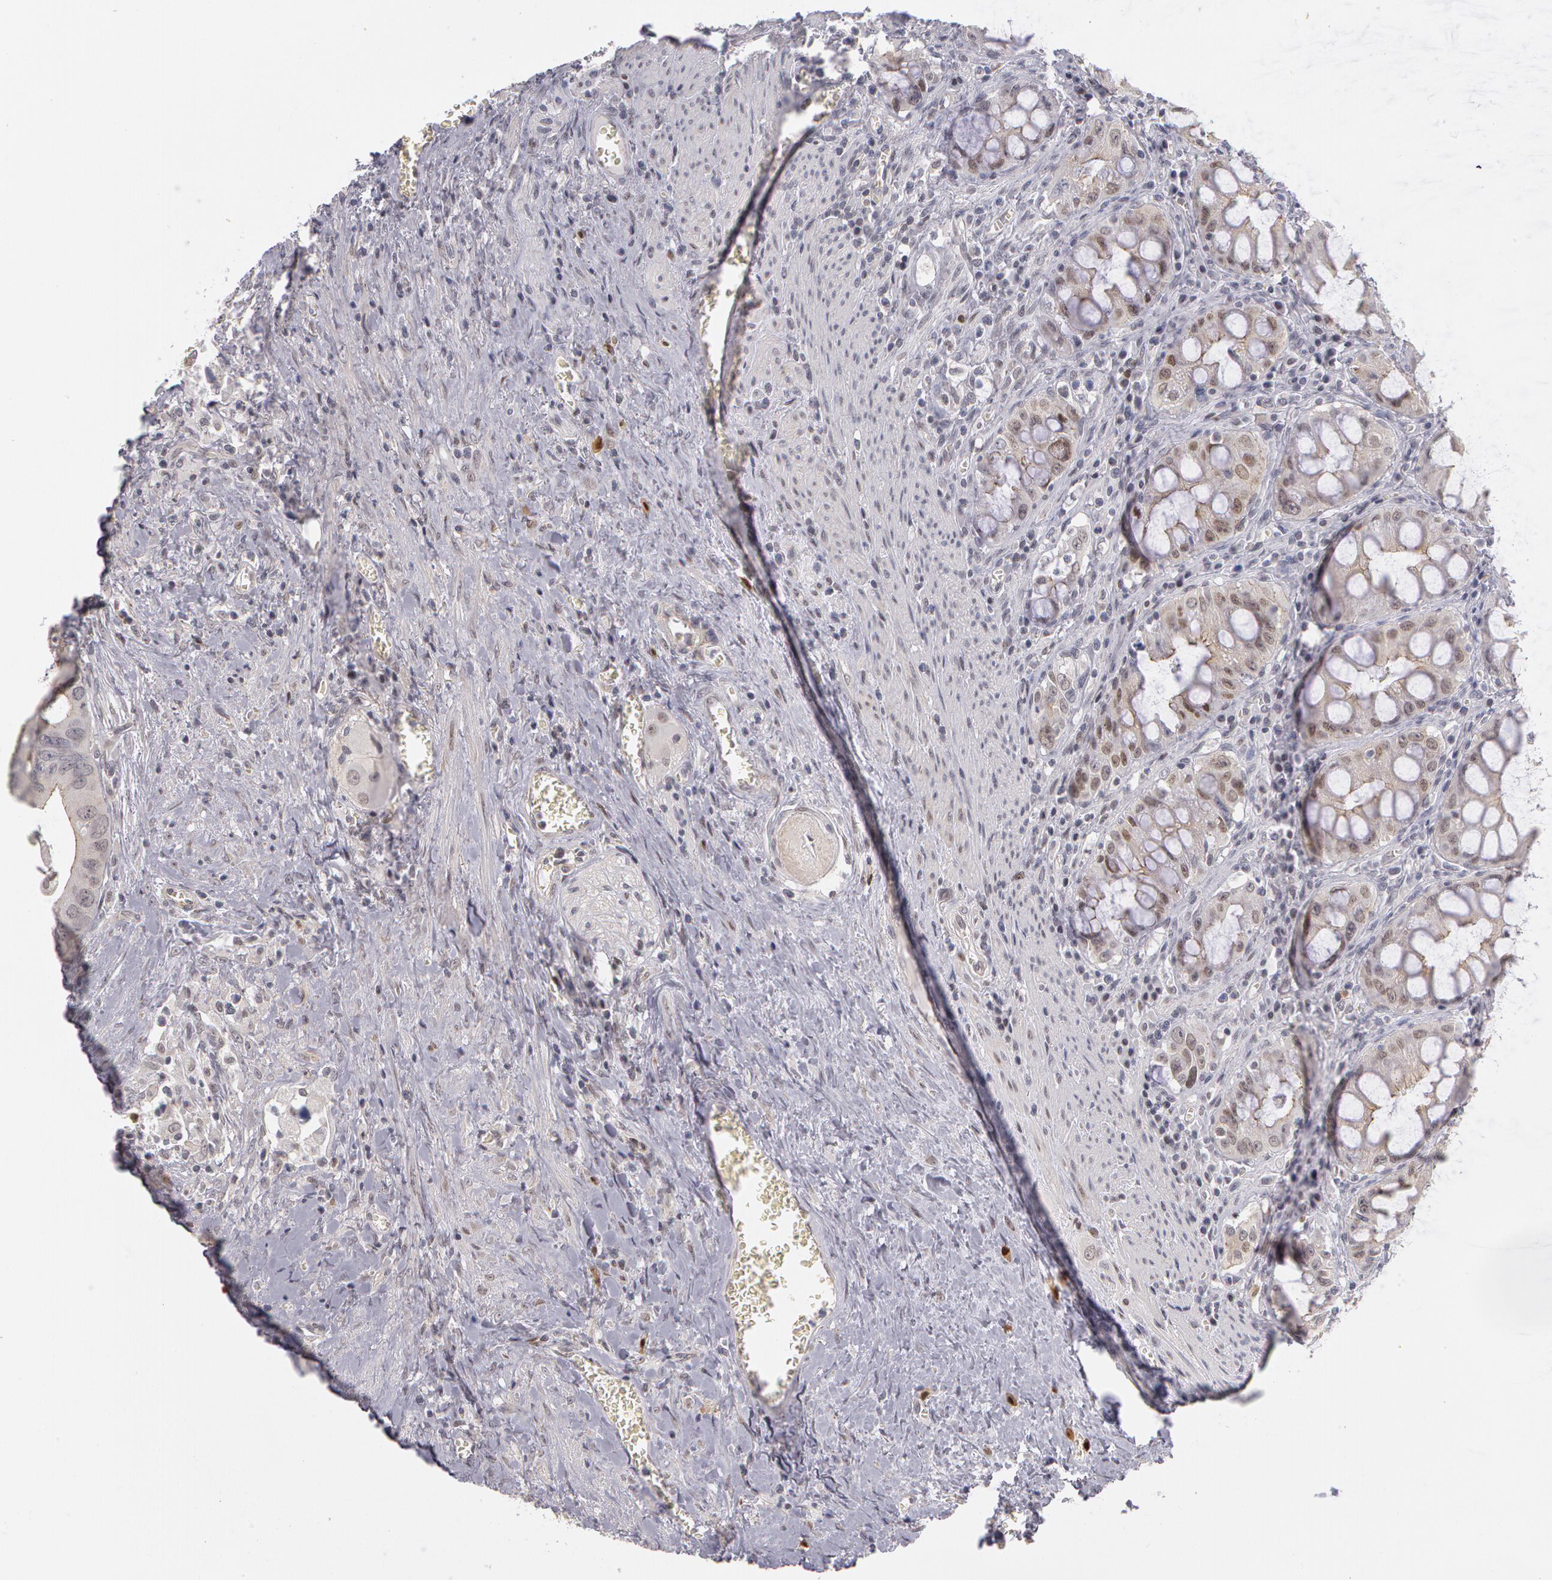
{"staining": {"intensity": "weak", "quantity": "25%-75%", "location": "nuclear"}, "tissue": "colorectal cancer", "cell_type": "Tumor cells", "image_type": "cancer", "snomed": [{"axis": "morphology", "description": "Adenocarcinoma, NOS"}, {"axis": "topography", "description": "Rectum"}], "caption": "A high-resolution photomicrograph shows immunohistochemistry (IHC) staining of colorectal cancer (adenocarcinoma), which reveals weak nuclear positivity in approximately 25%-75% of tumor cells. (Brightfield microscopy of DAB IHC at high magnification).", "gene": "PRICKLE1", "patient": {"sex": "male", "age": 70}}